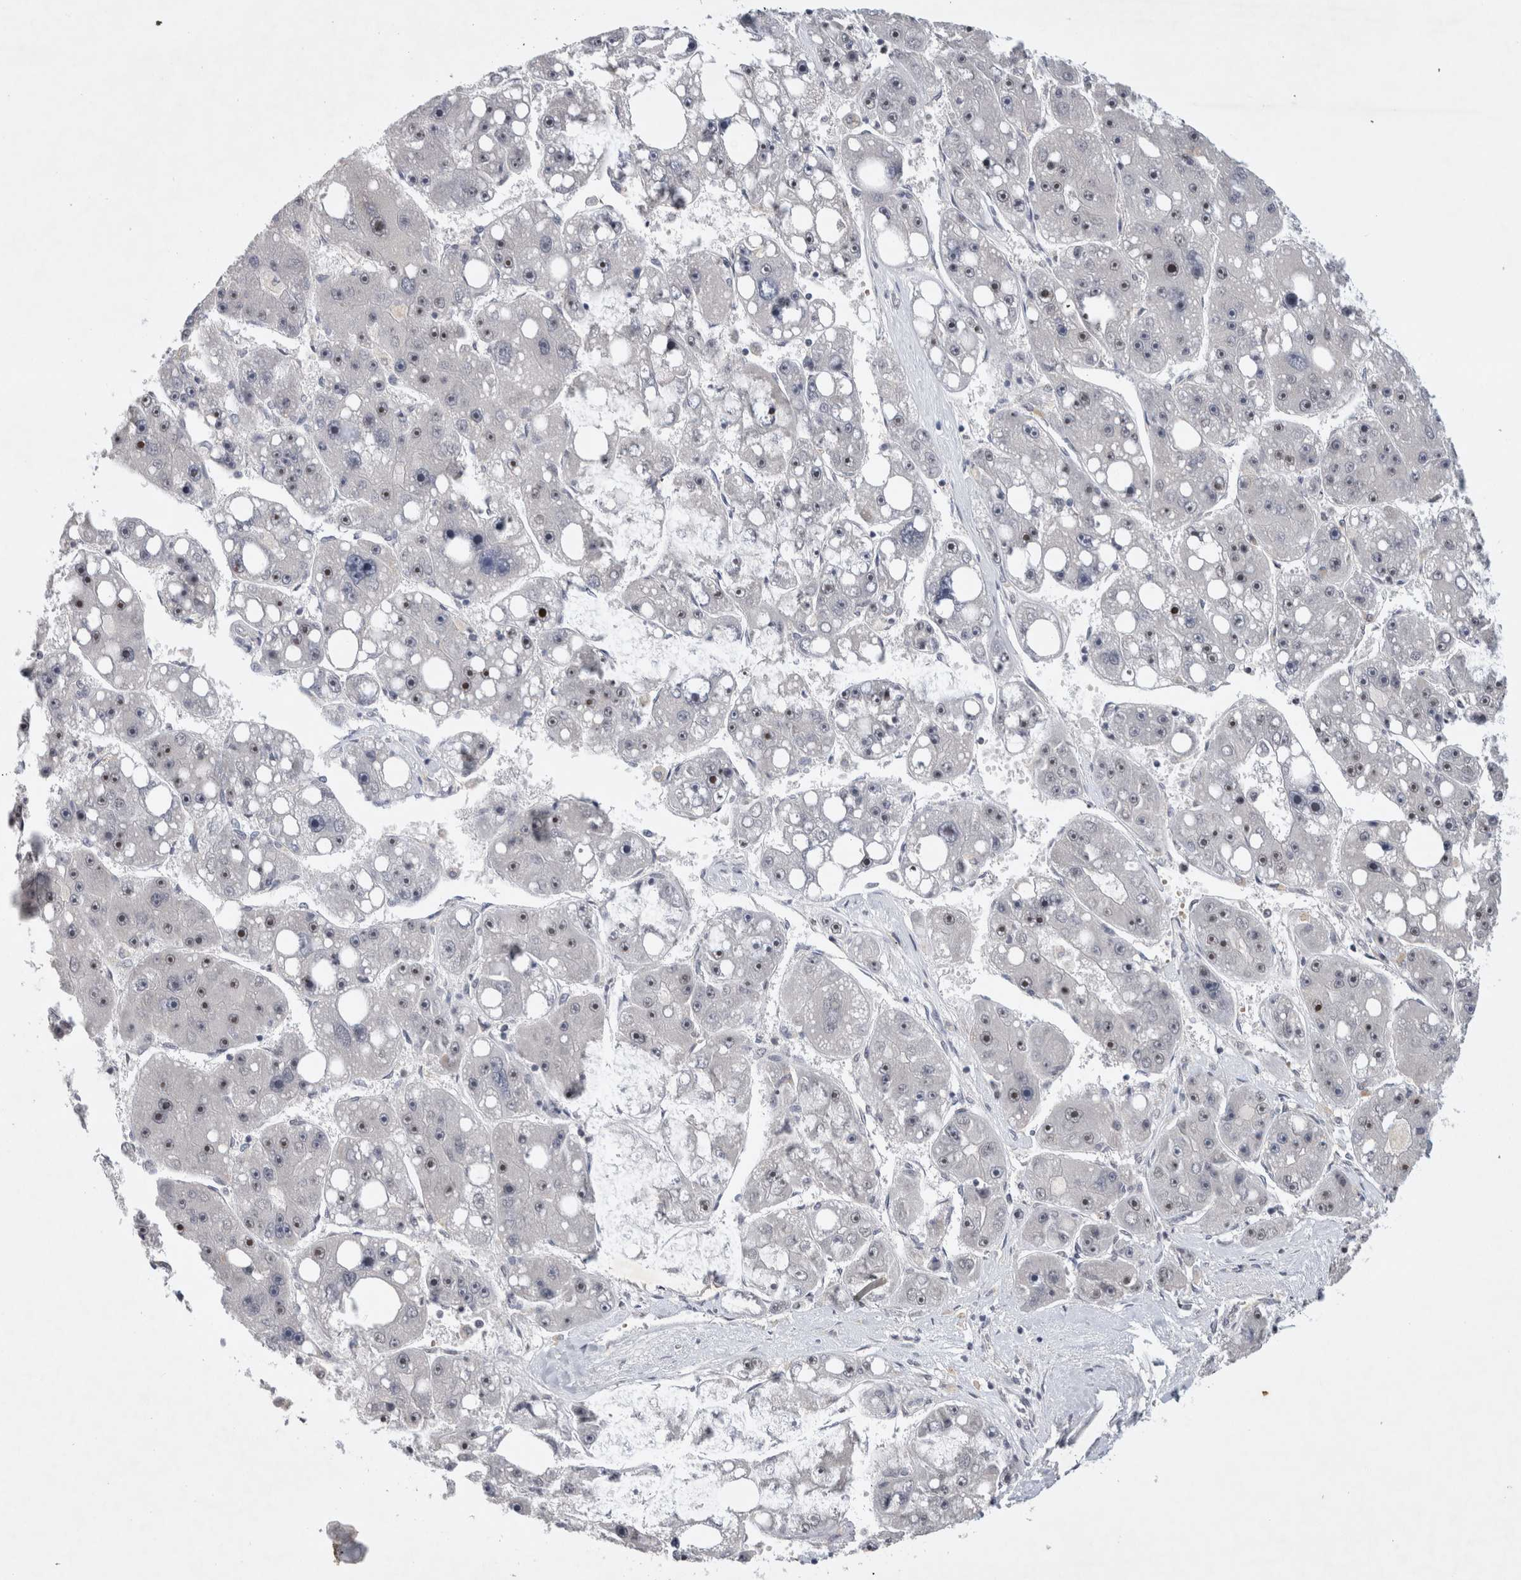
{"staining": {"intensity": "moderate", "quantity": "<25%", "location": "nuclear"}, "tissue": "liver cancer", "cell_type": "Tumor cells", "image_type": "cancer", "snomed": [{"axis": "morphology", "description": "Carcinoma, Hepatocellular, NOS"}, {"axis": "topography", "description": "Liver"}], "caption": "A histopathology image of human hepatocellular carcinoma (liver) stained for a protein exhibits moderate nuclear brown staining in tumor cells.", "gene": "HESX1", "patient": {"sex": "female", "age": 61}}